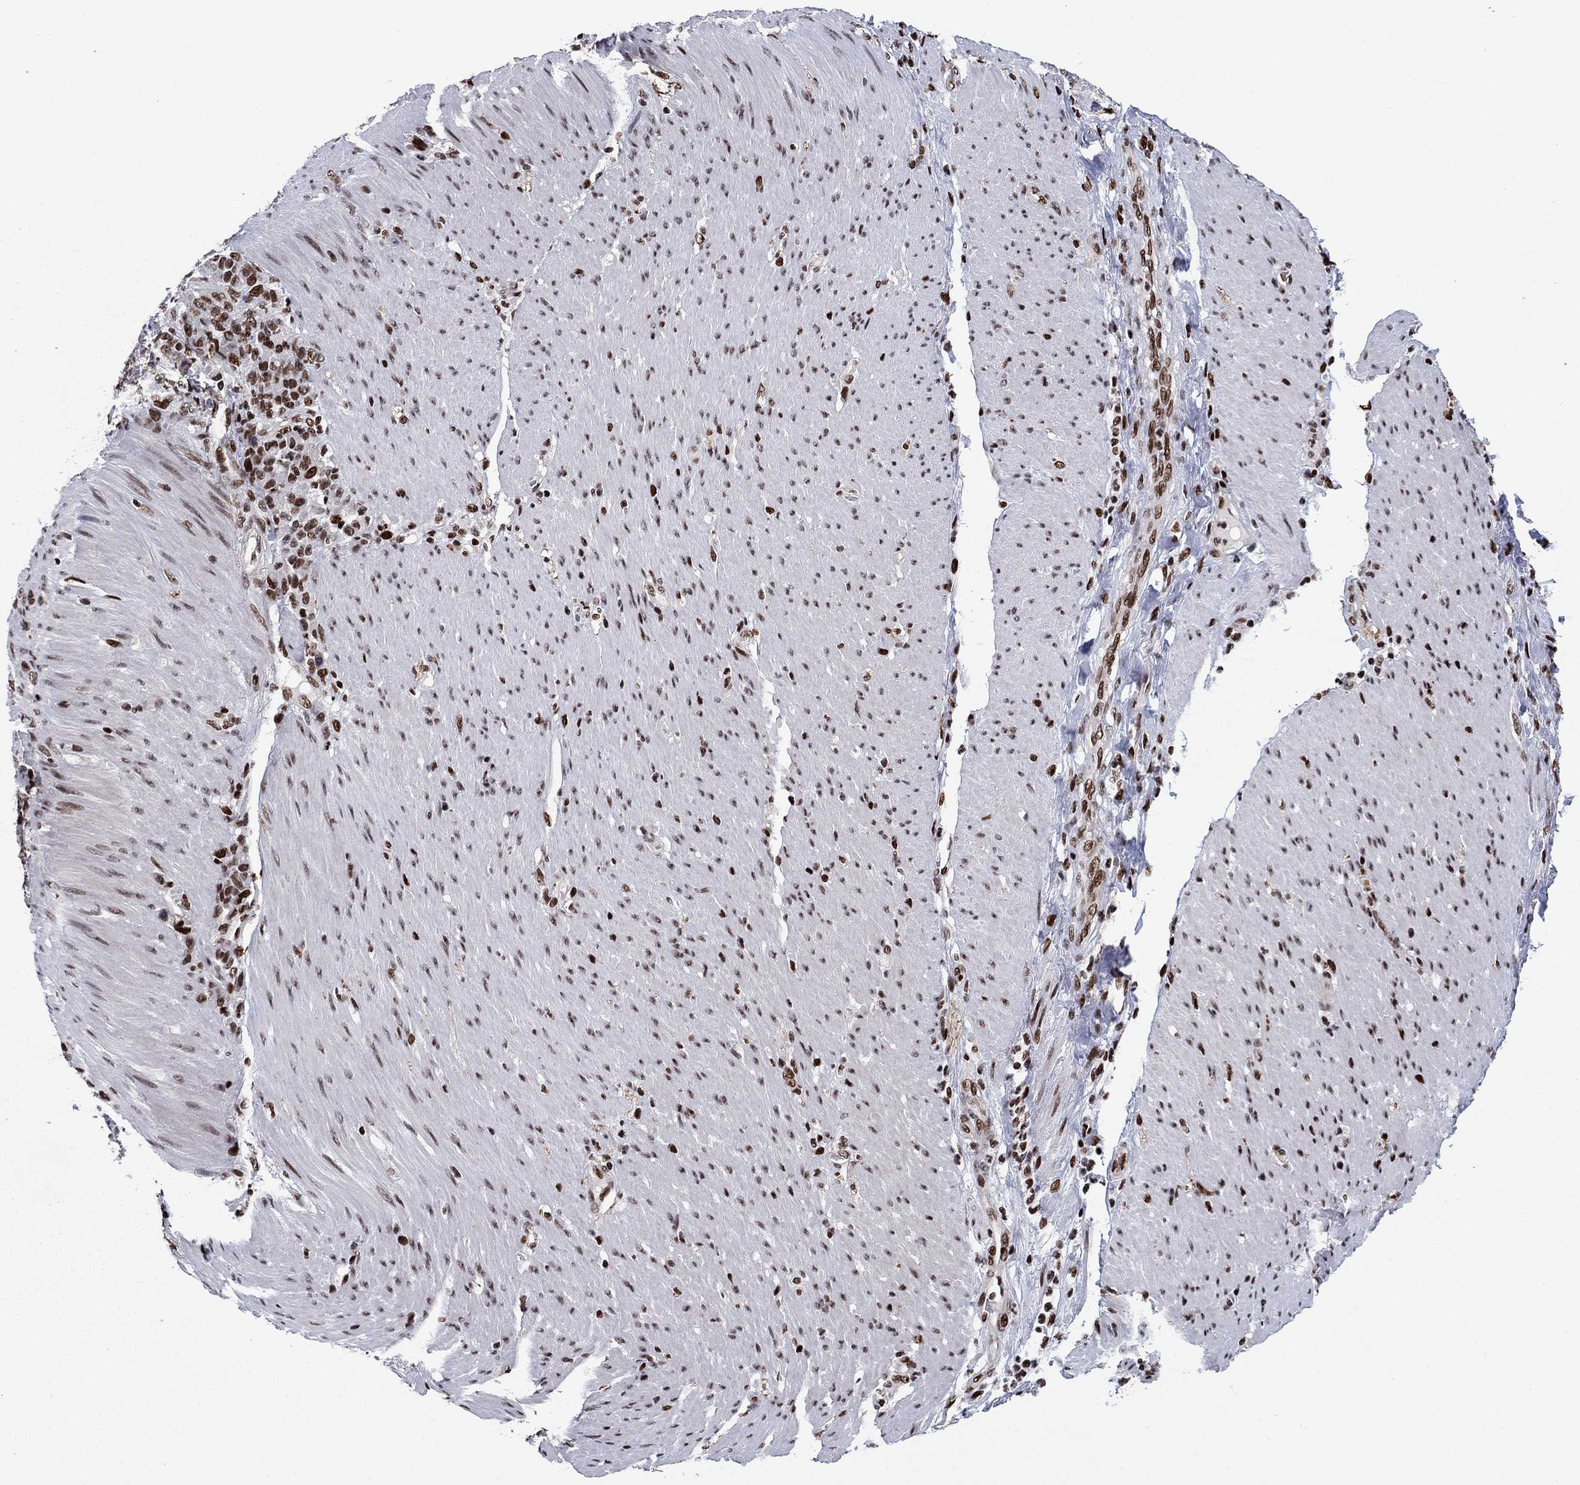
{"staining": {"intensity": "strong", "quantity": ">75%", "location": "nuclear"}, "tissue": "stomach cancer", "cell_type": "Tumor cells", "image_type": "cancer", "snomed": [{"axis": "morphology", "description": "Adenocarcinoma, NOS"}, {"axis": "topography", "description": "Stomach"}], "caption": "Protein expression analysis of adenocarcinoma (stomach) reveals strong nuclear staining in approximately >75% of tumor cells.", "gene": "RPRD1B", "patient": {"sex": "female", "age": 79}}